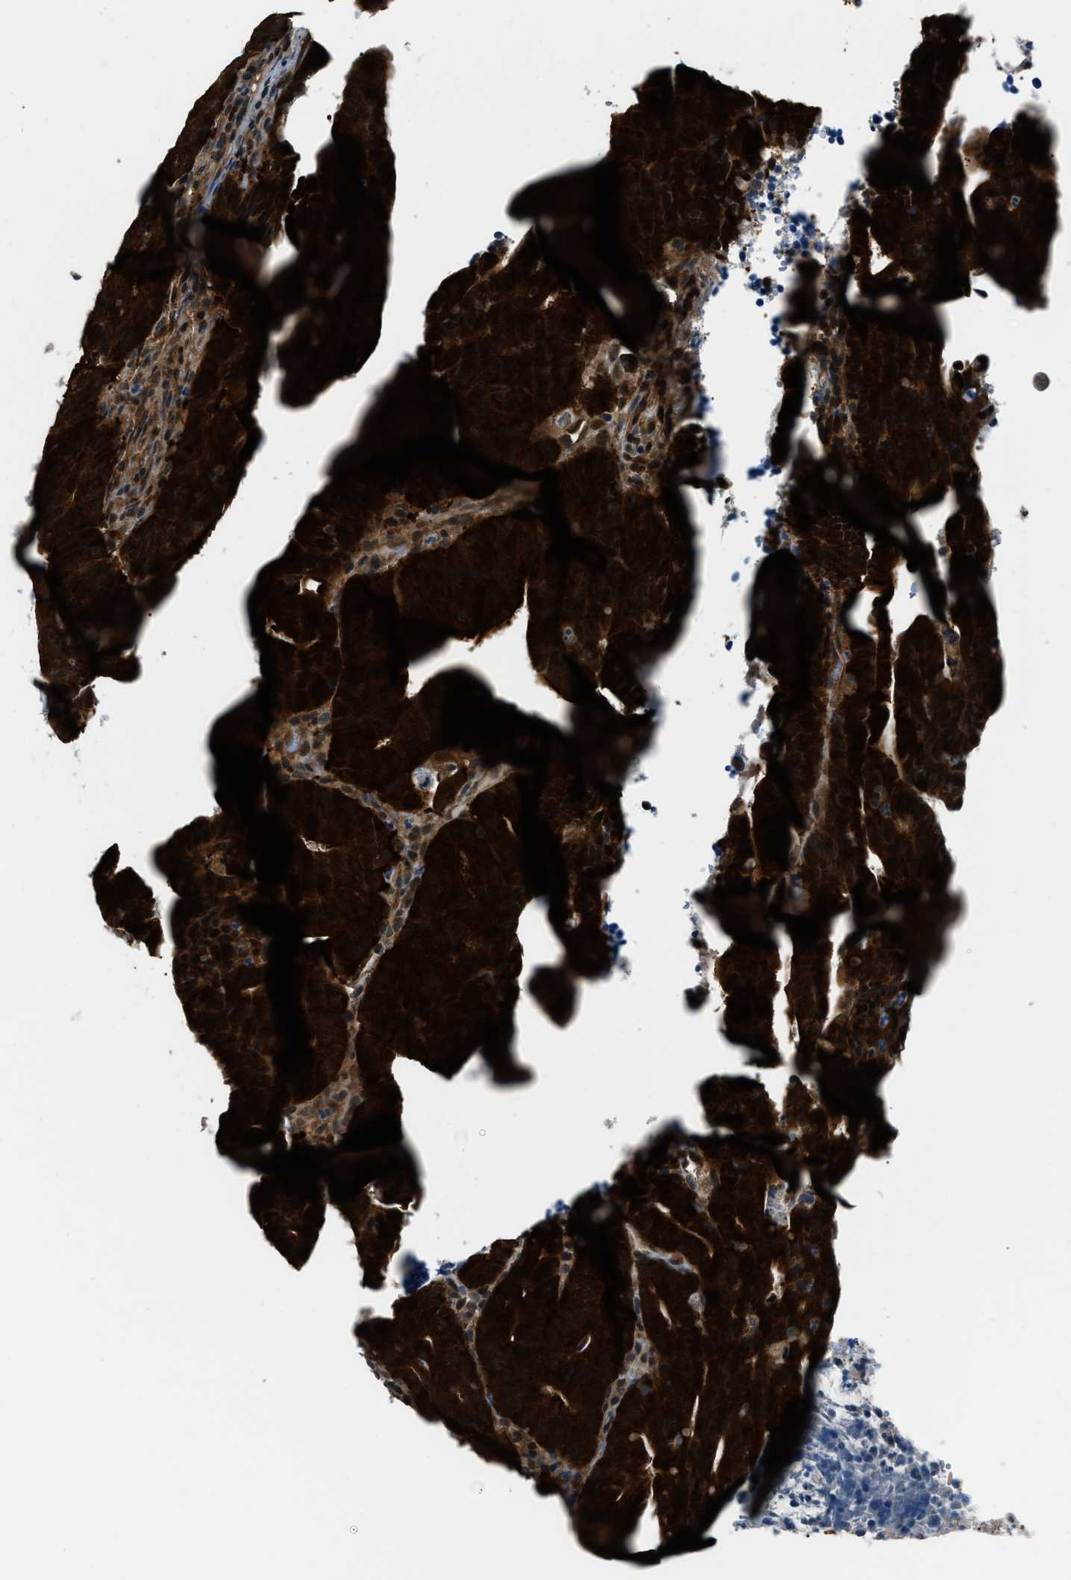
{"staining": {"intensity": "strong", "quantity": ">75%", "location": "cytoplasmic/membranous,nuclear"}, "tissue": "colorectal cancer", "cell_type": "Tumor cells", "image_type": "cancer", "snomed": [{"axis": "morphology", "description": "Adenocarcinoma, NOS"}, {"axis": "topography", "description": "Colon"}], "caption": "Adenocarcinoma (colorectal) was stained to show a protein in brown. There is high levels of strong cytoplasmic/membranous and nuclear expression in approximately >75% of tumor cells.", "gene": "NUDCD3", "patient": {"sex": "female", "age": 66}}